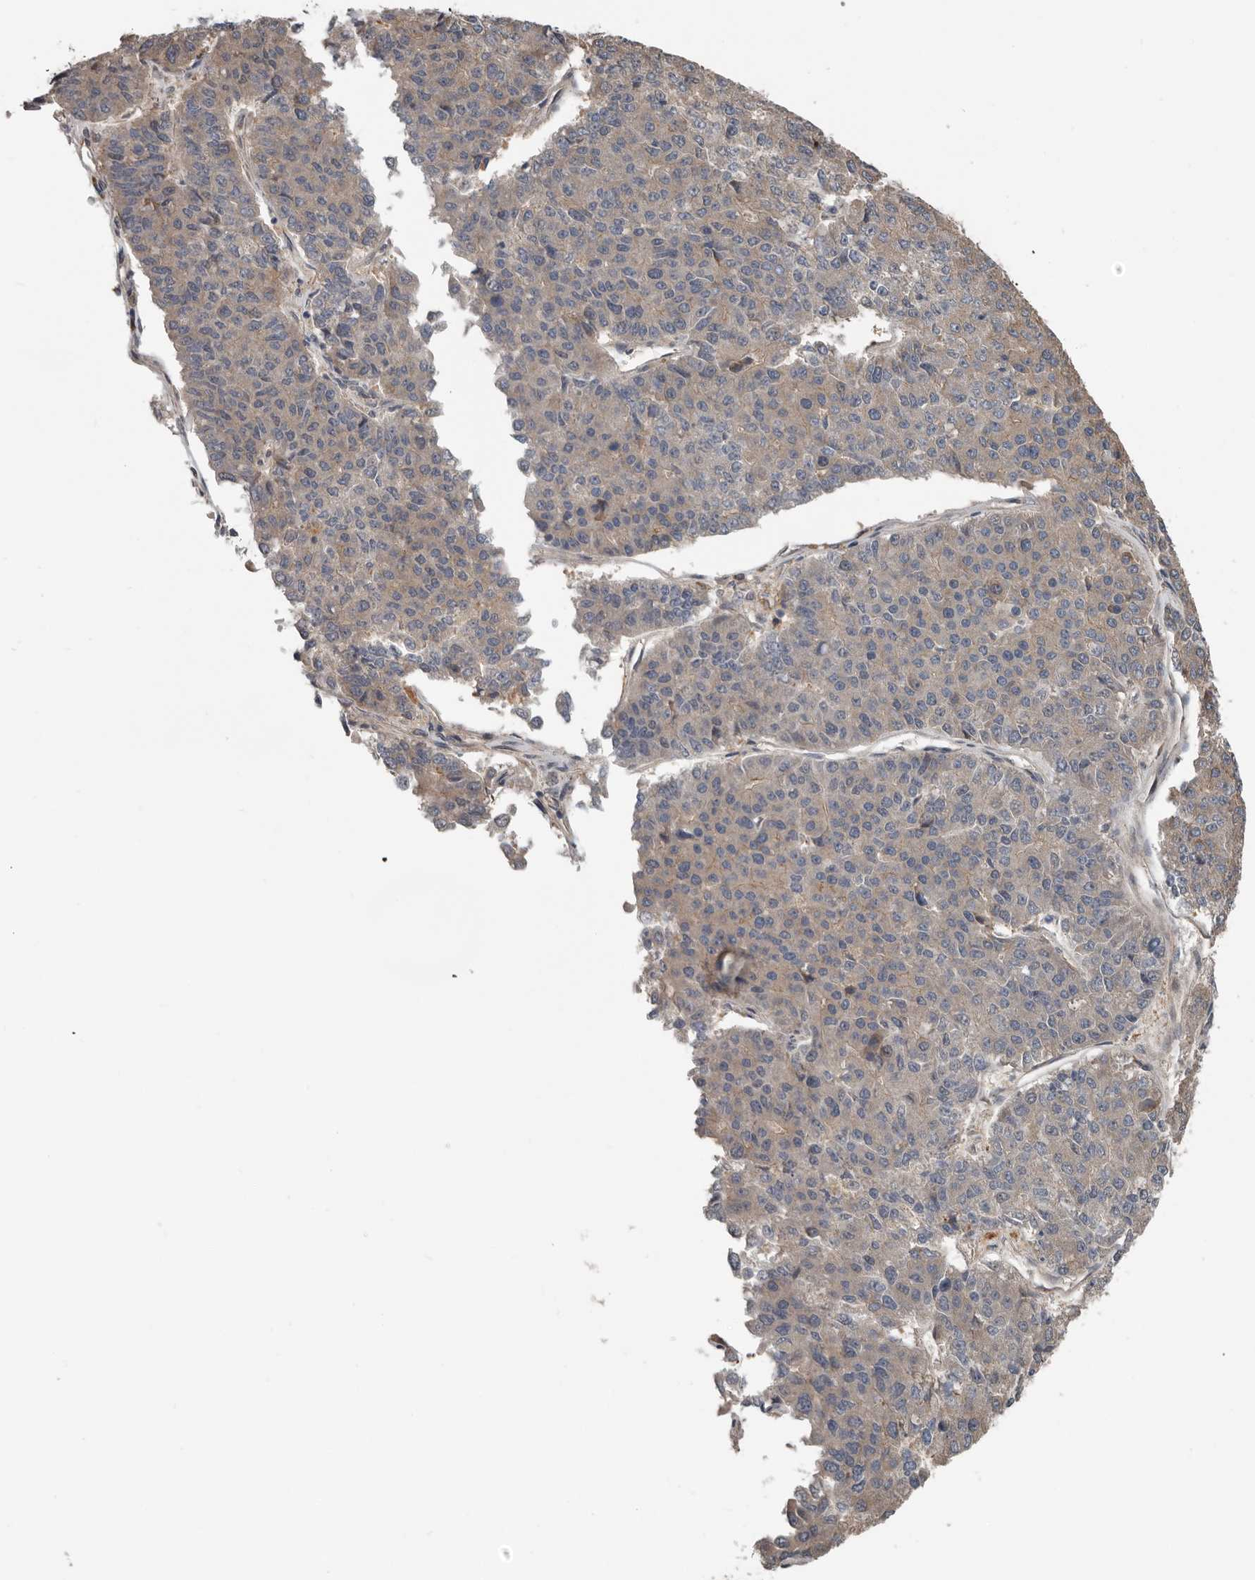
{"staining": {"intensity": "weak", "quantity": "25%-75%", "location": "cytoplasmic/membranous"}, "tissue": "pancreatic cancer", "cell_type": "Tumor cells", "image_type": "cancer", "snomed": [{"axis": "morphology", "description": "Adenocarcinoma, NOS"}, {"axis": "topography", "description": "Pancreas"}], "caption": "There is low levels of weak cytoplasmic/membranous expression in tumor cells of pancreatic adenocarcinoma, as demonstrated by immunohistochemical staining (brown color).", "gene": "YOD1", "patient": {"sex": "male", "age": 50}}